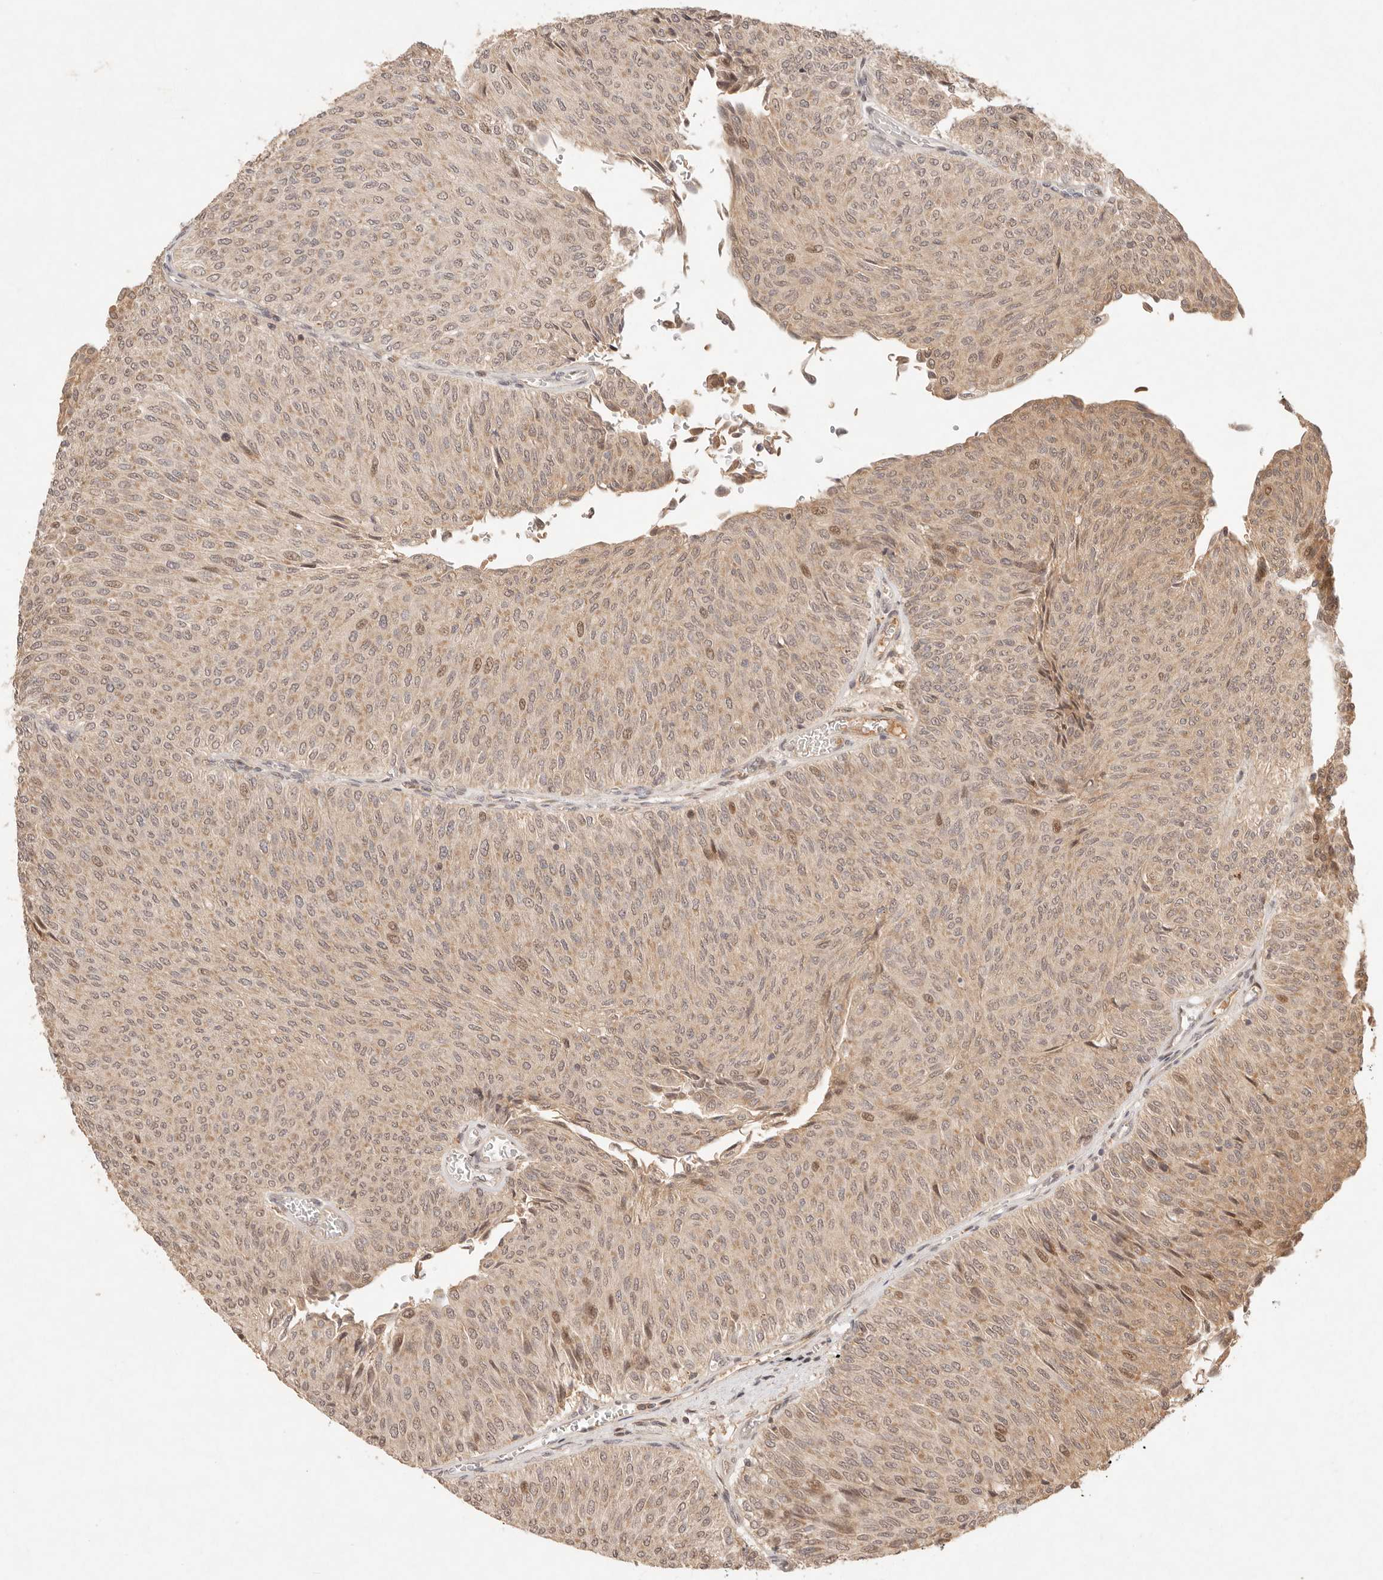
{"staining": {"intensity": "weak", "quantity": ">75%", "location": "cytoplasmic/membranous,nuclear"}, "tissue": "urothelial cancer", "cell_type": "Tumor cells", "image_type": "cancer", "snomed": [{"axis": "morphology", "description": "Urothelial carcinoma, Low grade"}, {"axis": "topography", "description": "Urinary bladder"}], "caption": "Tumor cells reveal weak cytoplasmic/membranous and nuclear positivity in approximately >75% of cells in urothelial carcinoma (low-grade).", "gene": "PHLDA3", "patient": {"sex": "male", "age": 78}}